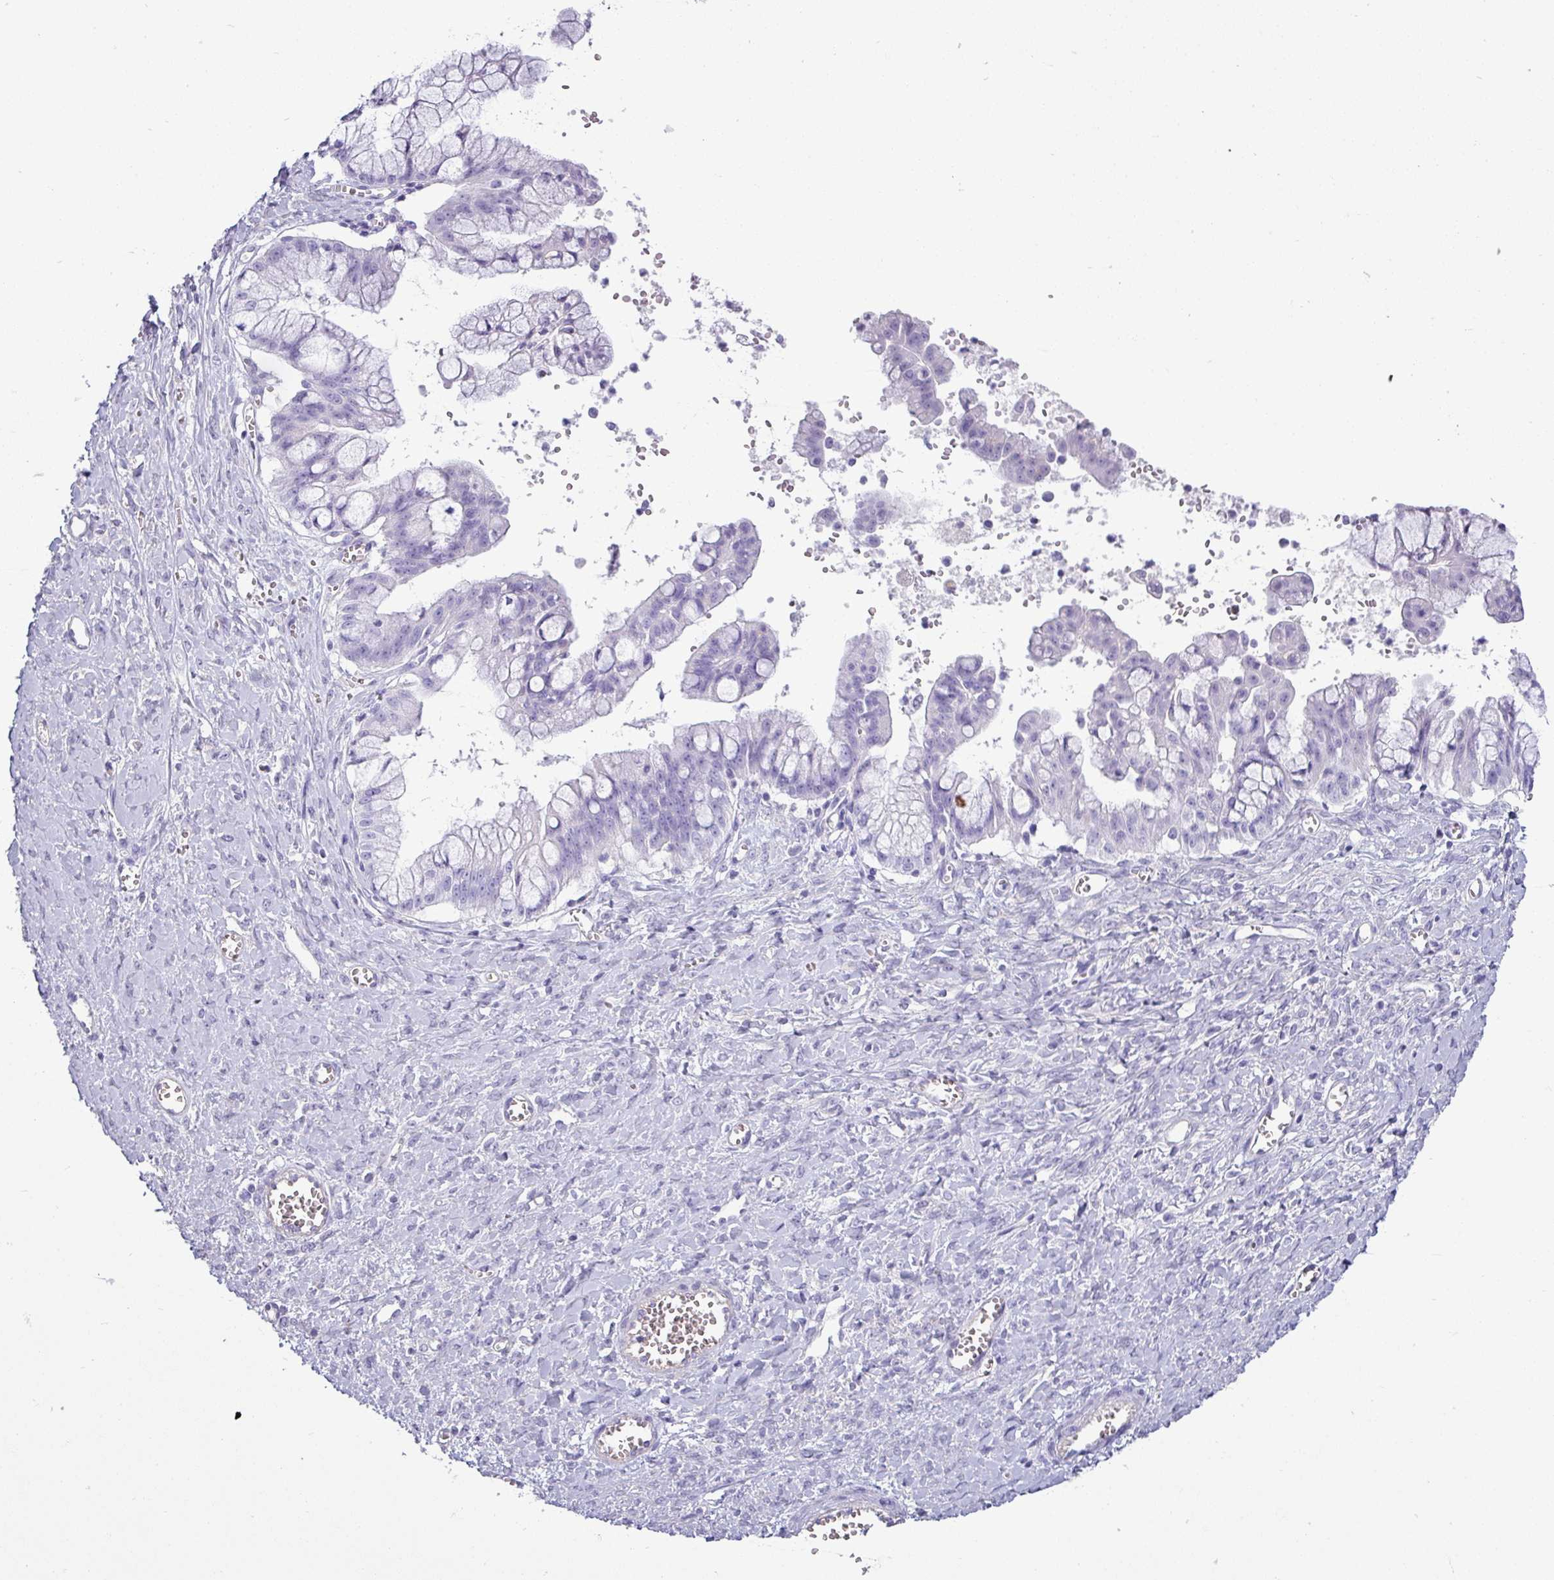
{"staining": {"intensity": "negative", "quantity": "none", "location": "none"}, "tissue": "ovarian cancer", "cell_type": "Tumor cells", "image_type": "cancer", "snomed": [{"axis": "morphology", "description": "Cystadenocarcinoma, mucinous, NOS"}, {"axis": "topography", "description": "Ovary"}], "caption": "Immunohistochemical staining of ovarian cancer (mucinous cystadenocarcinoma) displays no significant expression in tumor cells.", "gene": "VCX2", "patient": {"sex": "female", "age": 70}}